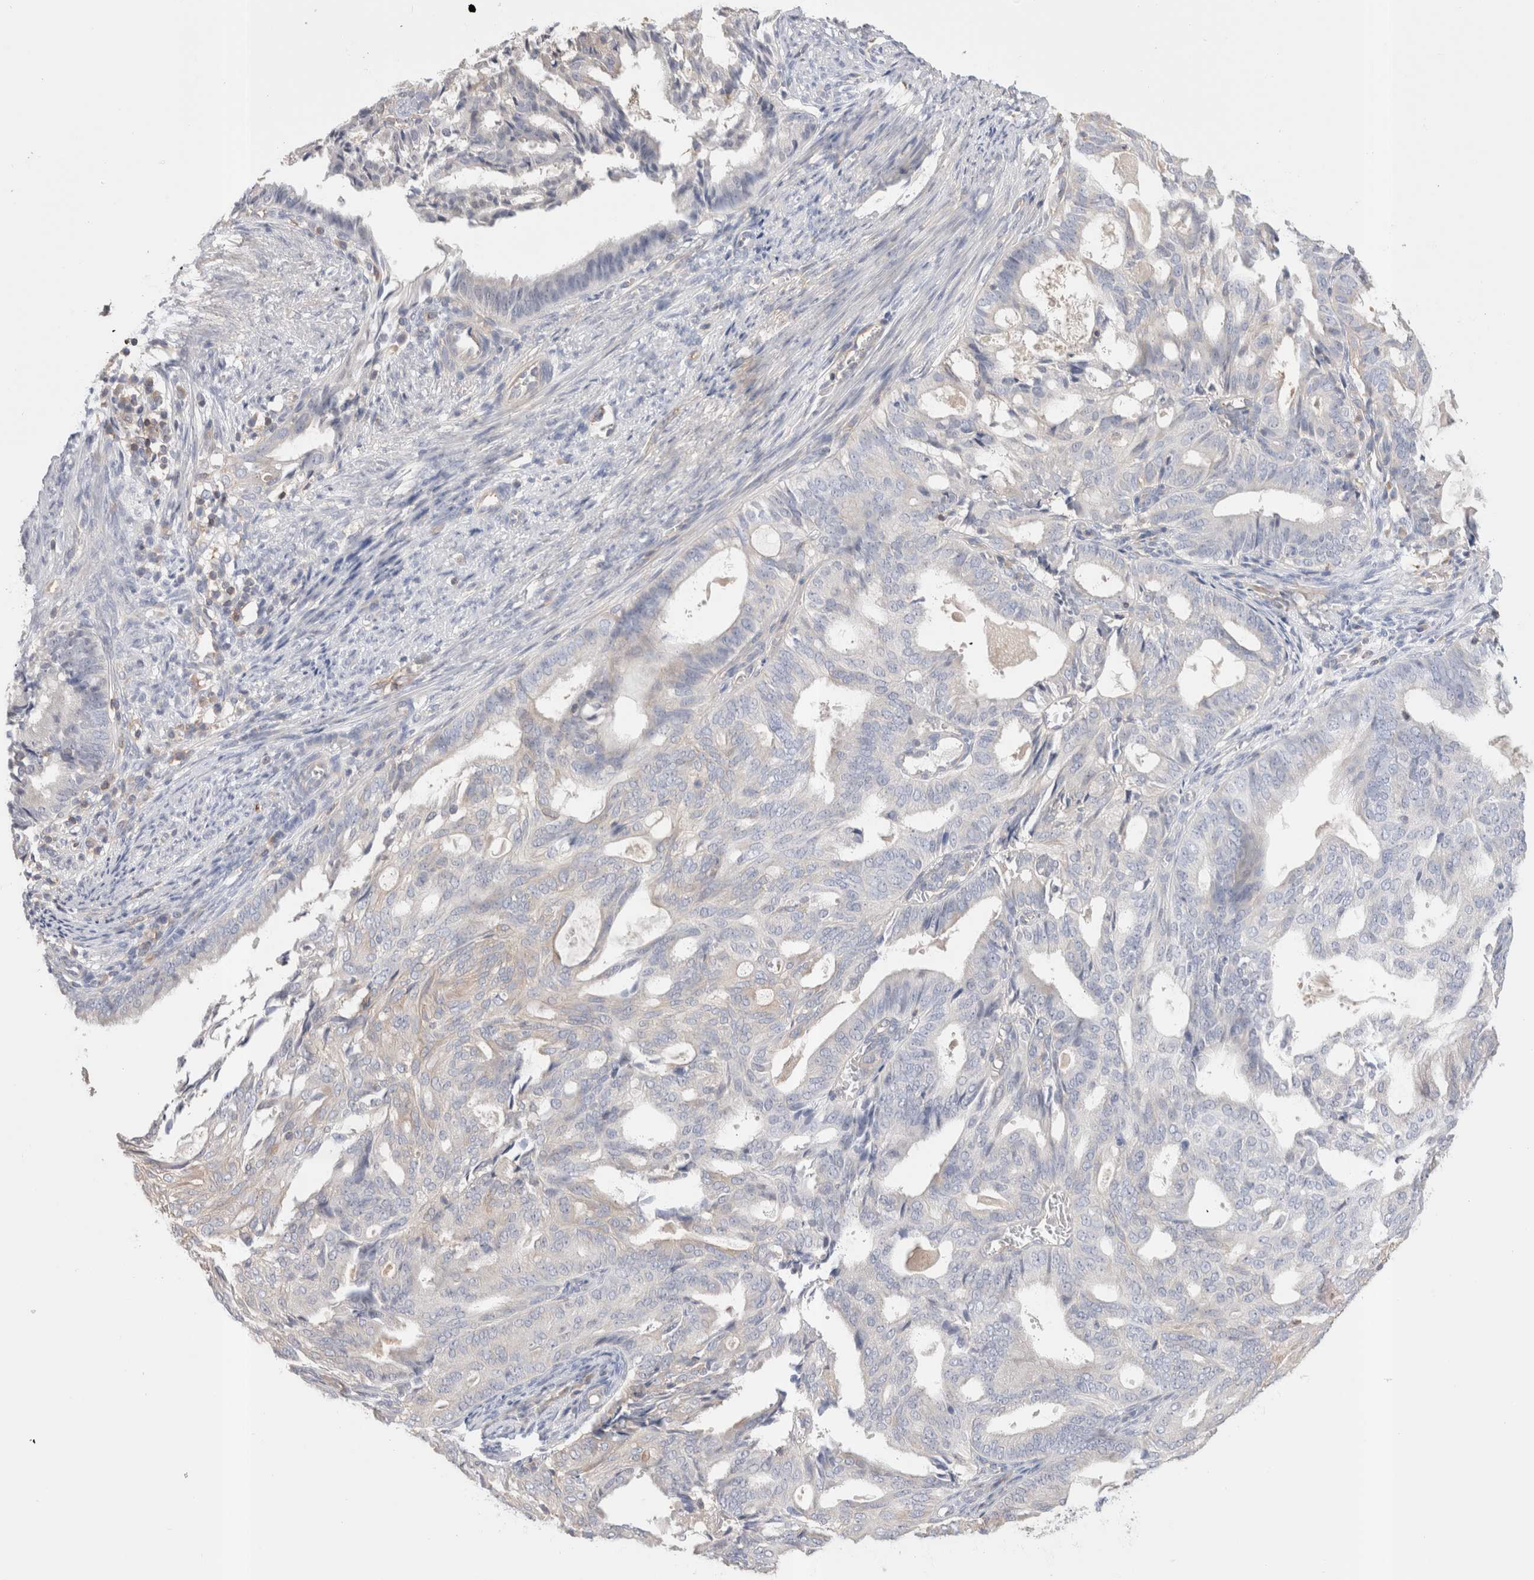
{"staining": {"intensity": "negative", "quantity": "none", "location": "none"}, "tissue": "endometrial cancer", "cell_type": "Tumor cells", "image_type": "cancer", "snomed": [{"axis": "morphology", "description": "Adenocarcinoma, NOS"}, {"axis": "topography", "description": "Endometrium"}], "caption": "Immunohistochemical staining of adenocarcinoma (endometrial) displays no significant positivity in tumor cells. (Stains: DAB (3,3'-diaminobenzidine) IHC with hematoxylin counter stain, Microscopy: brightfield microscopy at high magnification).", "gene": "CAPN2", "patient": {"sex": "female", "age": 58}}